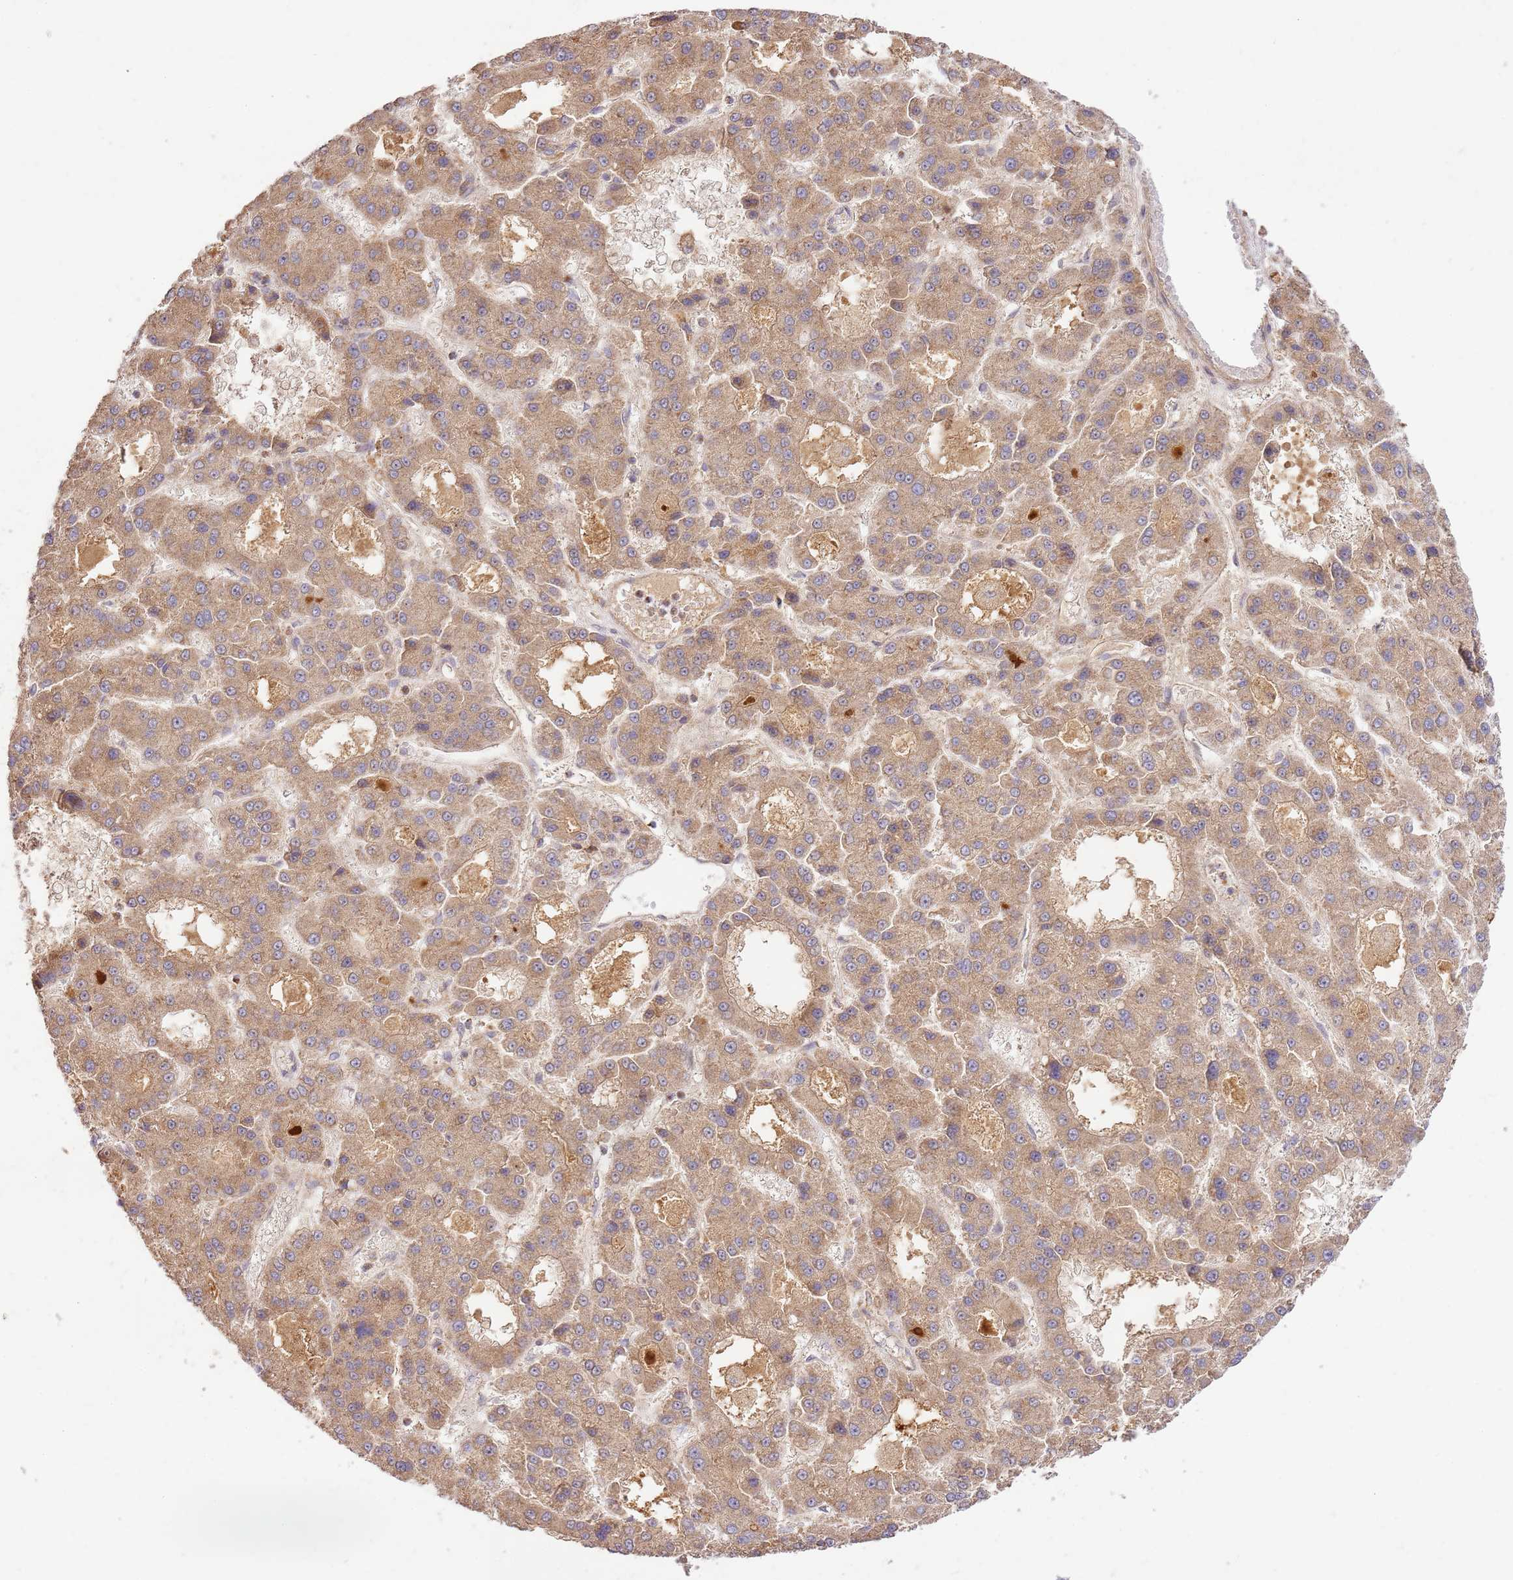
{"staining": {"intensity": "moderate", "quantity": ">75%", "location": "cytoplasmic/membranous"}, "tissue": "liver cancer", "cell_type": "Tumor cells", "image_type": "cancer", "snomed": [{"axis": "morphology", "description": "Carcinoma, Hepatocellular, NOS"}, {"axis": "topography", "description": "Liver"}], "caption": "Liver cancer was stained to show a protein in brown. There is medium levels of moderate cytoplasmic/membranous staining in approximately >75% of tumor cells.", "gene": "GAREM1", "patient": {"sex": "male", "age": 70}}